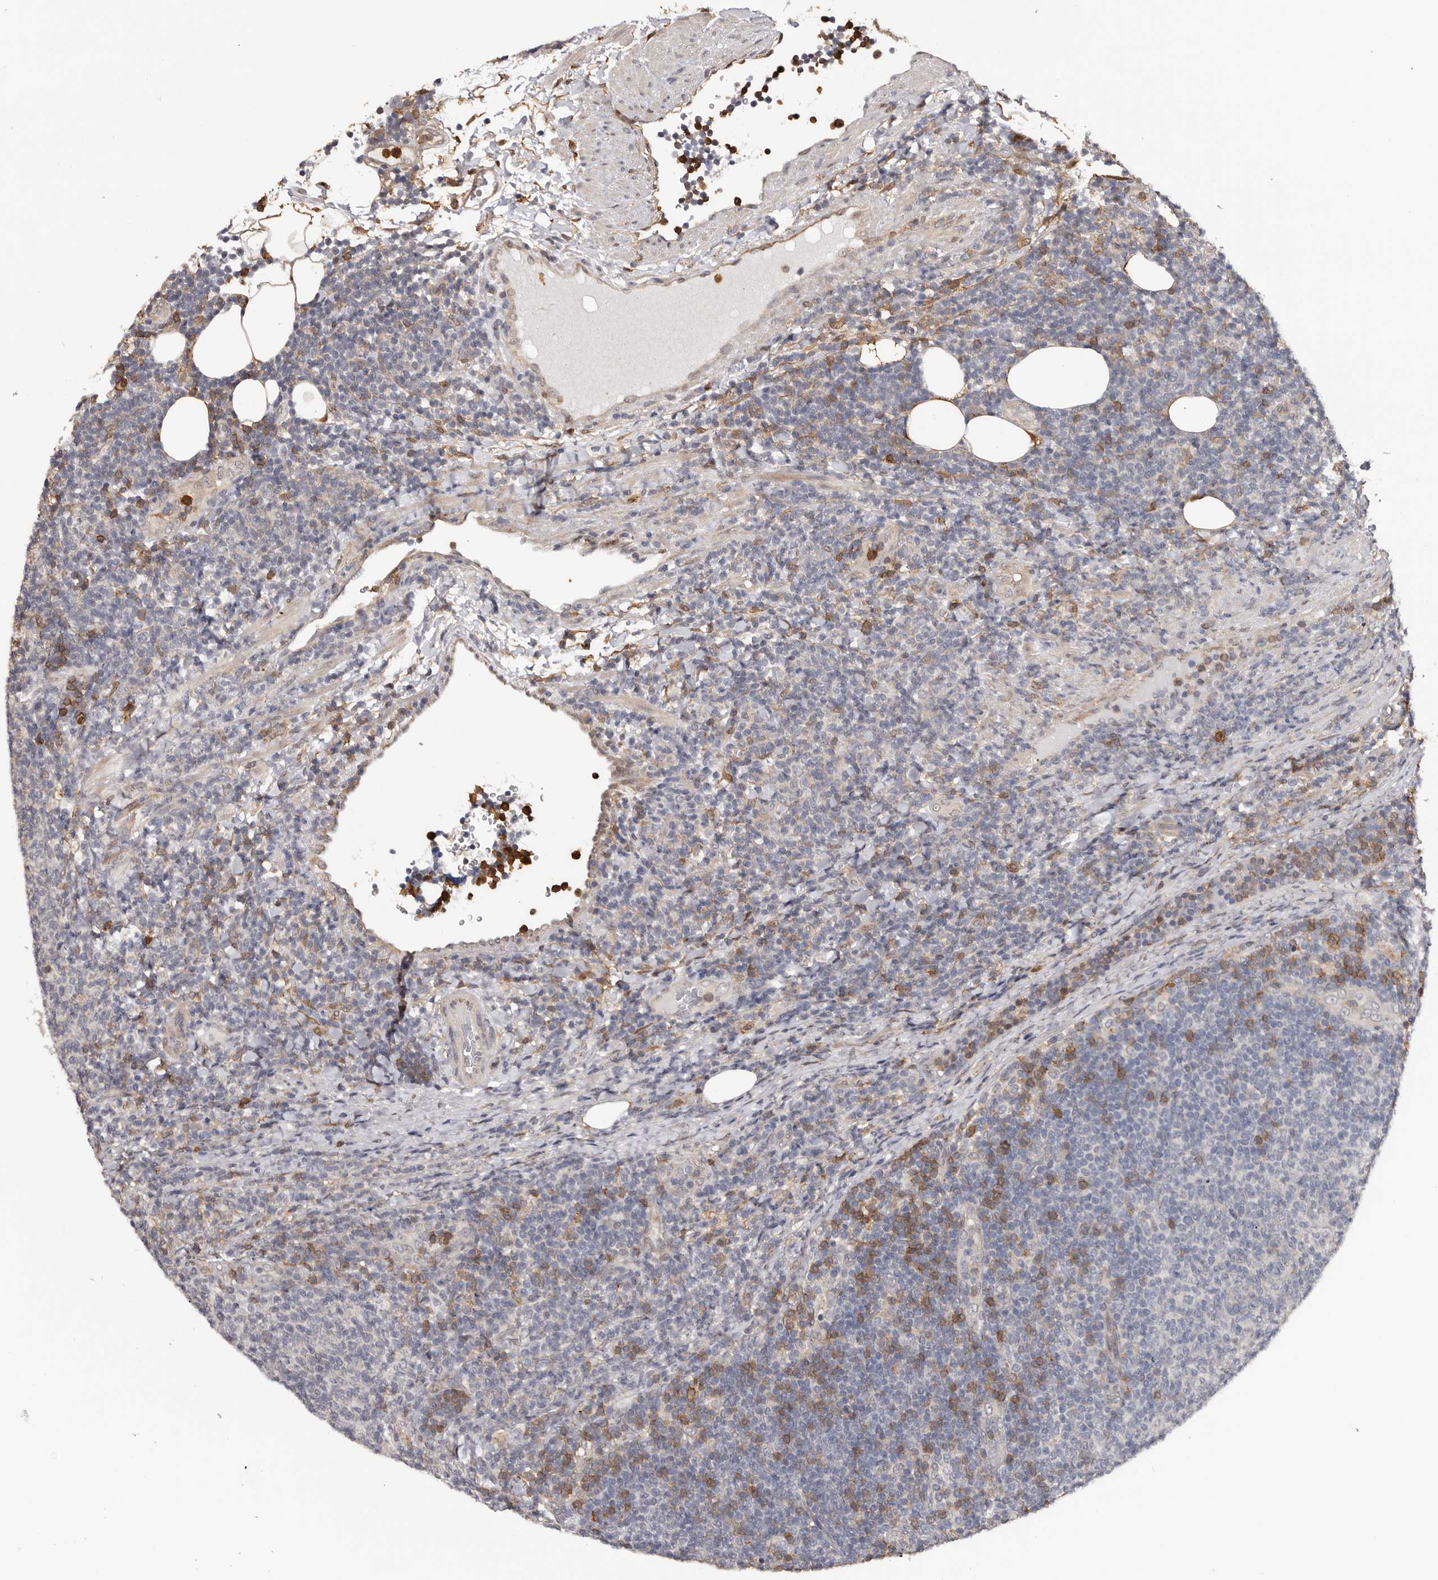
{"staining": {"intensity": "moderate", "quantity": "25%-75%", "location": "cytoplasmic/membranous"}, "tissue": "lymphoma", "cell_type": "Tumor cells", "image_type": "cancer", "snomed": [{"axis": "morphology", "description": "Malignant lymphoma, non-Hodgkin's type, Low grade"}, {"axis": "topography", "description": "Lymph node"}], "caption": "Tumor cells show moderate cytoplasmic/membranous staining in approximately 25%-75% of cells in lymphoma.", "gene": "PRR12", "patient": {"sex": "male", "age": 66}}